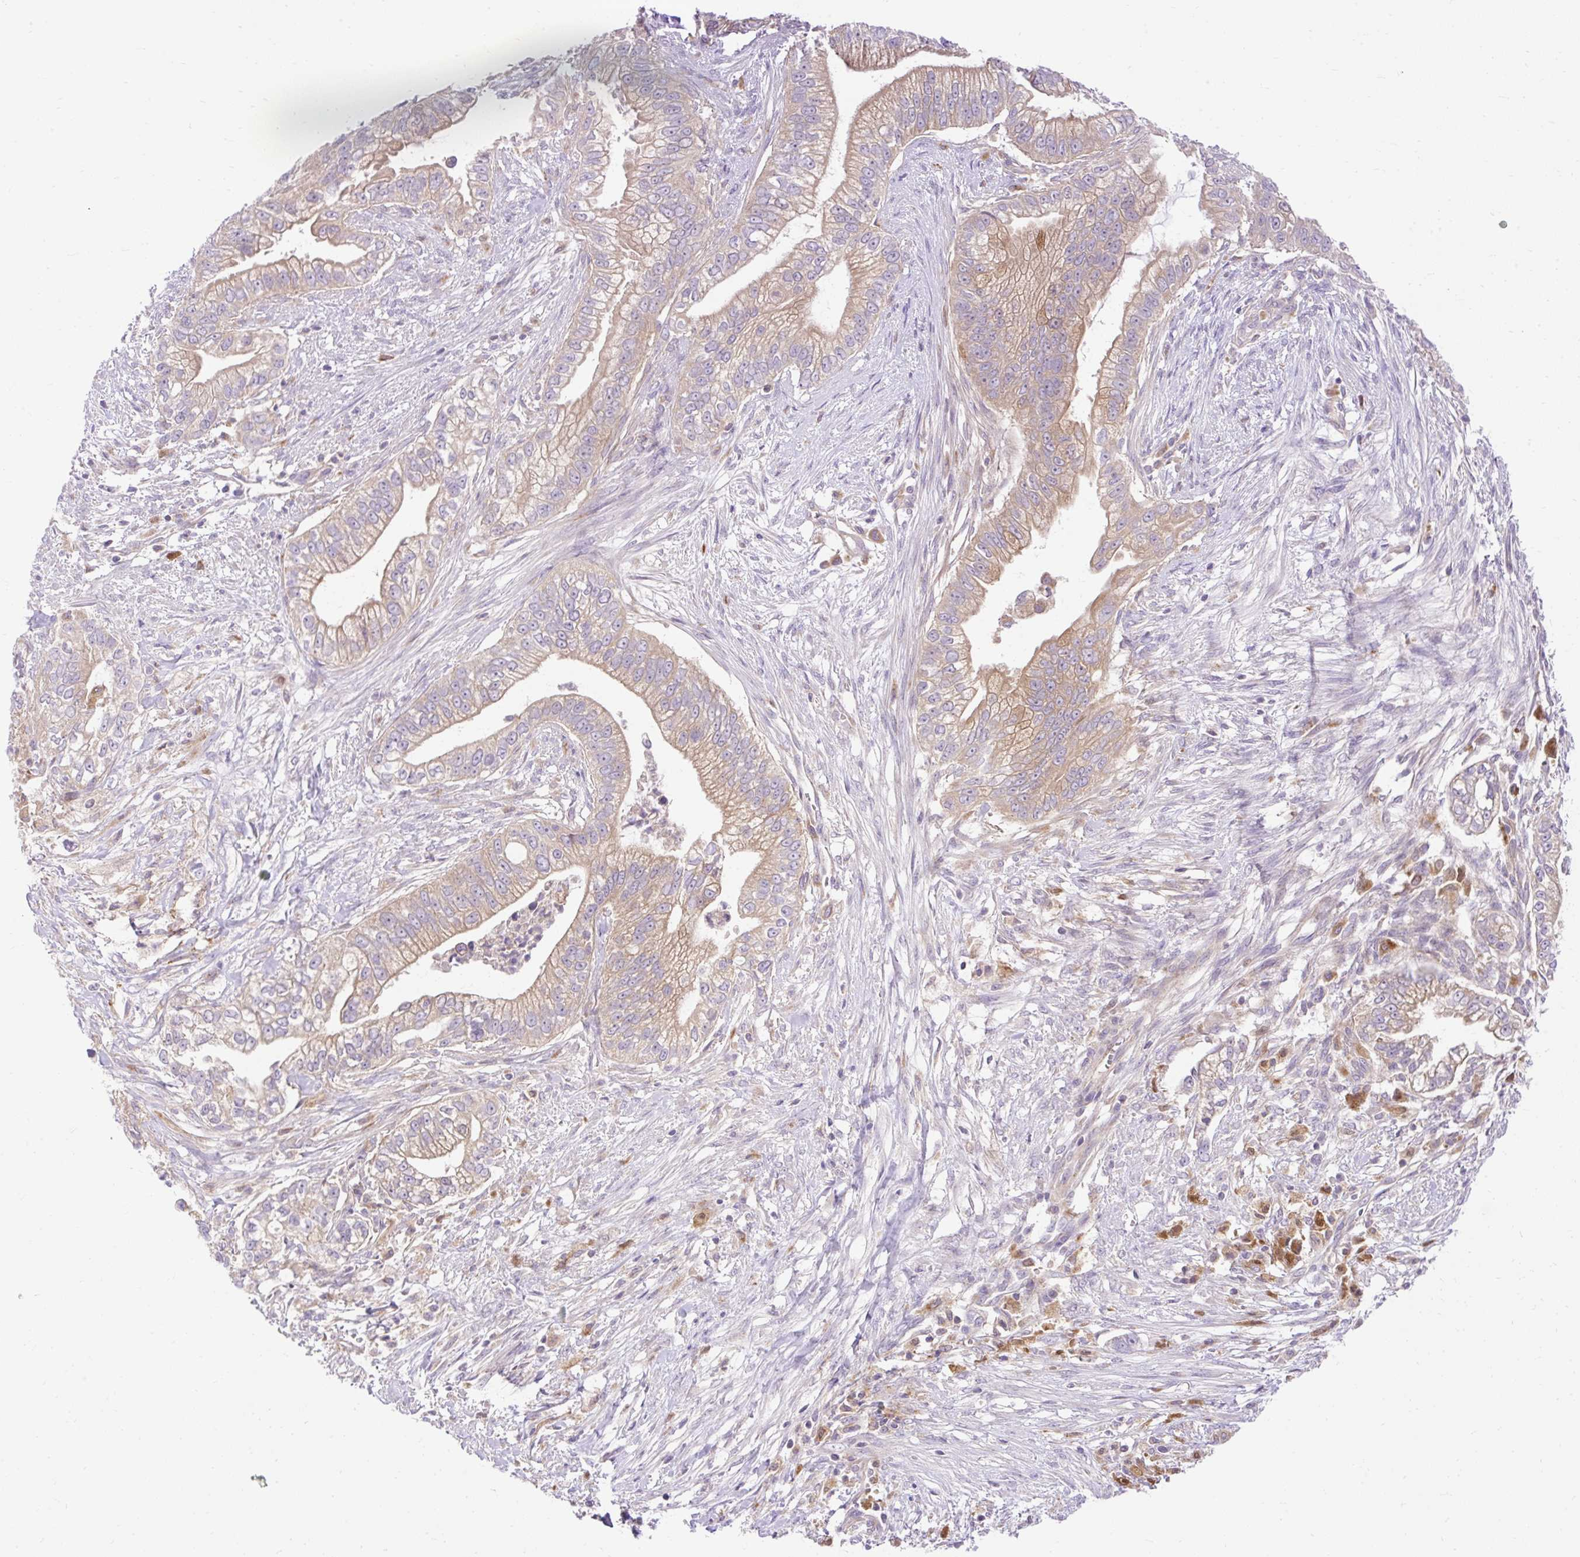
{"staining": {"intensity": "moderate", "quantity": ">75%", "location": "cytoplasmic/membranous"}, "tissue": "pancreatic cancer", "cell_type": "Tumor cells", "image_type": "cancer", "snomed": [{"axis": "morphology", "description": "Adenocarcinoma, NOS"}, {"axis": "topography", "description": "Pancreas"}], "caption": "Tumor cells exhibit medium levels of moderate cytoplasmic/membranous positivity in approximately >75% of cells in pancreatic adenocarcinoma.", "gene": "HEXB", "patient": {"sex": "male", "age": 70}}